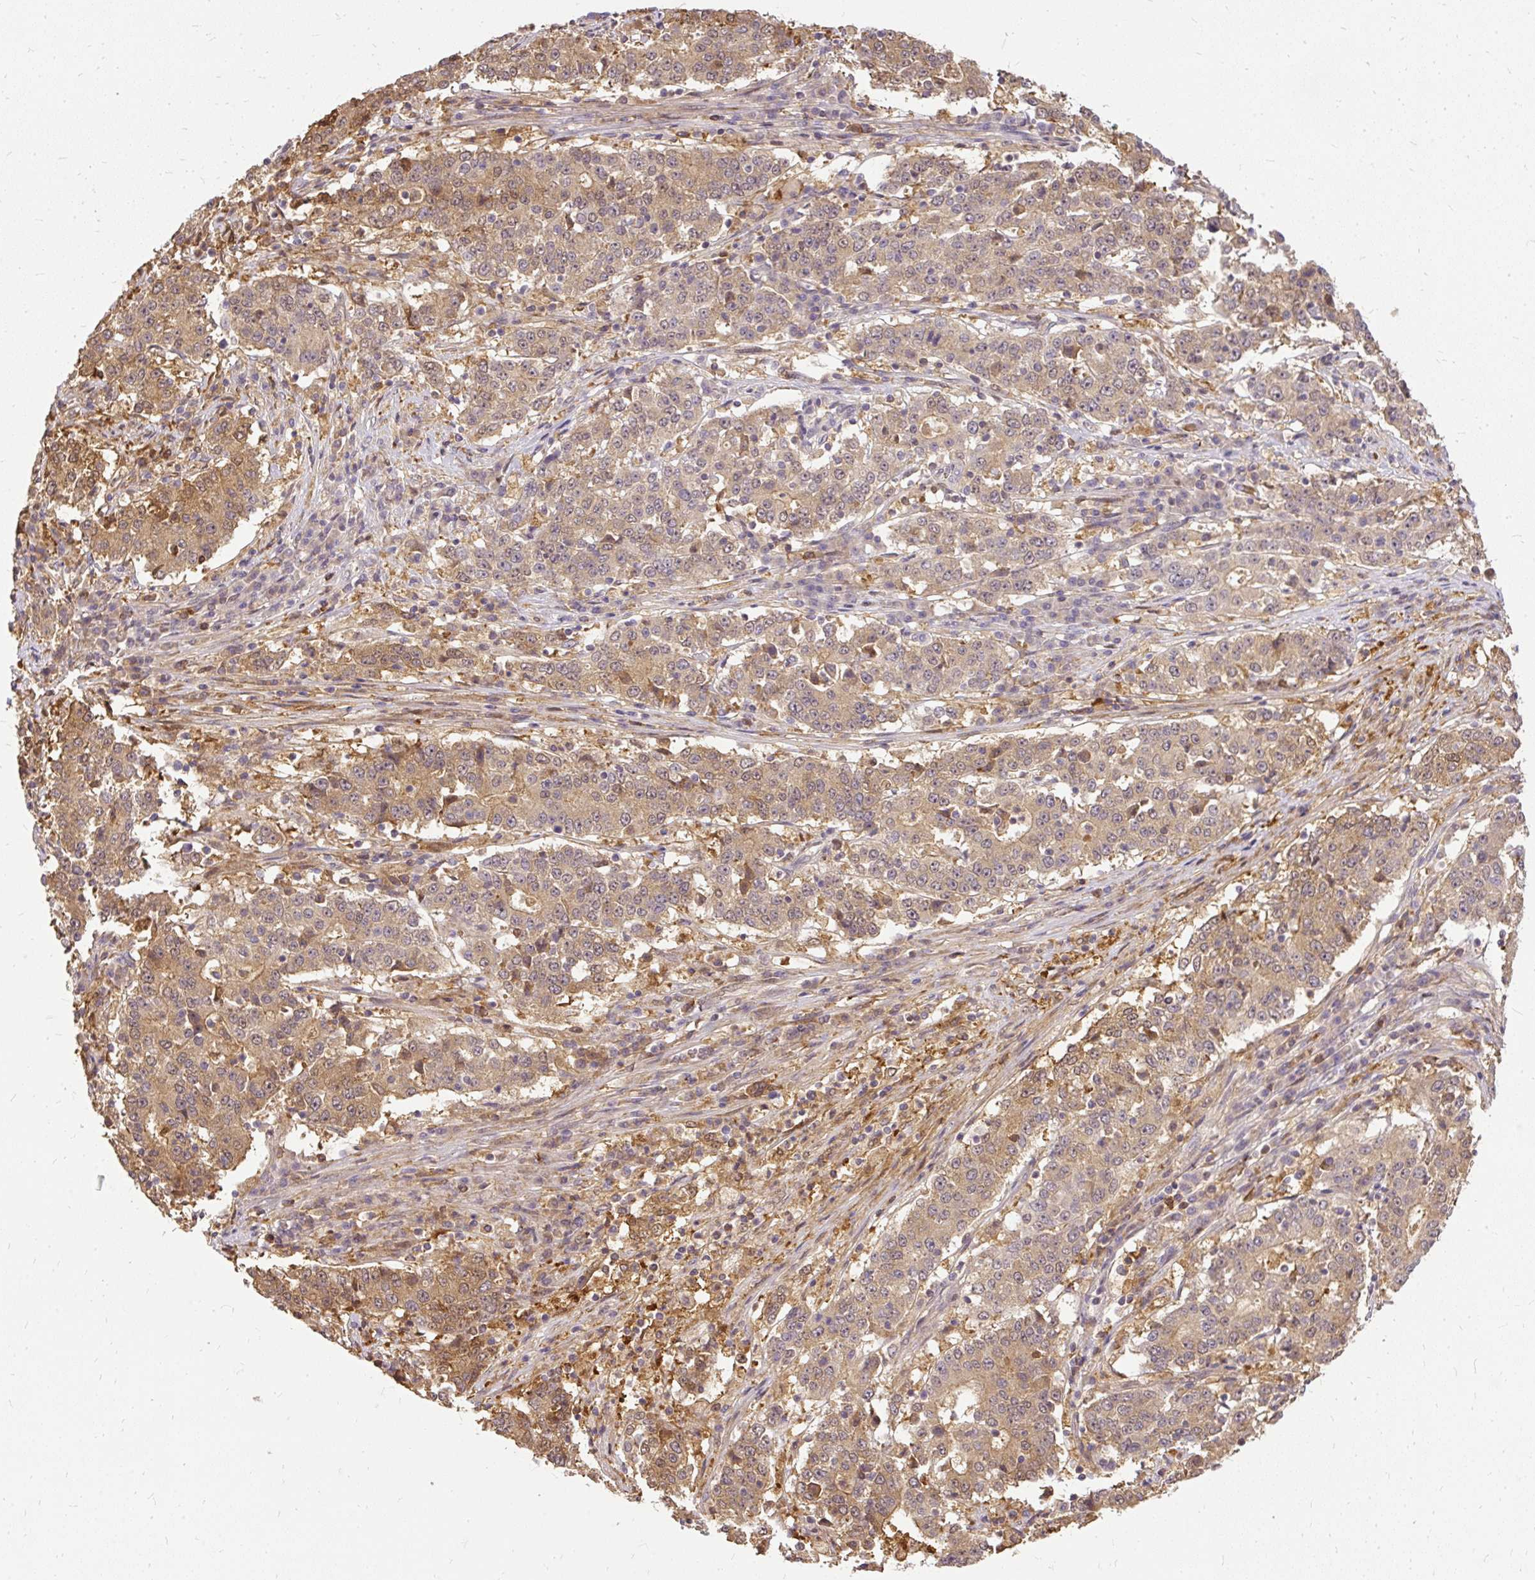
{"staining": {"intensity": "weak", "quantity": ">75%", "location": "cytoplasmic/membranous"}, "tissue": "stomach cancer", "cell_type": "Tumor cells", "image_type": "cancer", "snomed": [{"axis": "morphology", "description": "Adenocarcinoma, NOS"}, {"axis": "topography", "description": "Stomach"}], "caption": "This image reveals stomach adenocarcinoma stained with immunohistochemistry (IHC) to label a protein in brown. The cytoplasmic/membranous of tumor cells show weak positivity for the protein. Nuclei are counter-stained blue.", "gene": "AP5S1", "patient": {"sex": "male", "age": 59}}